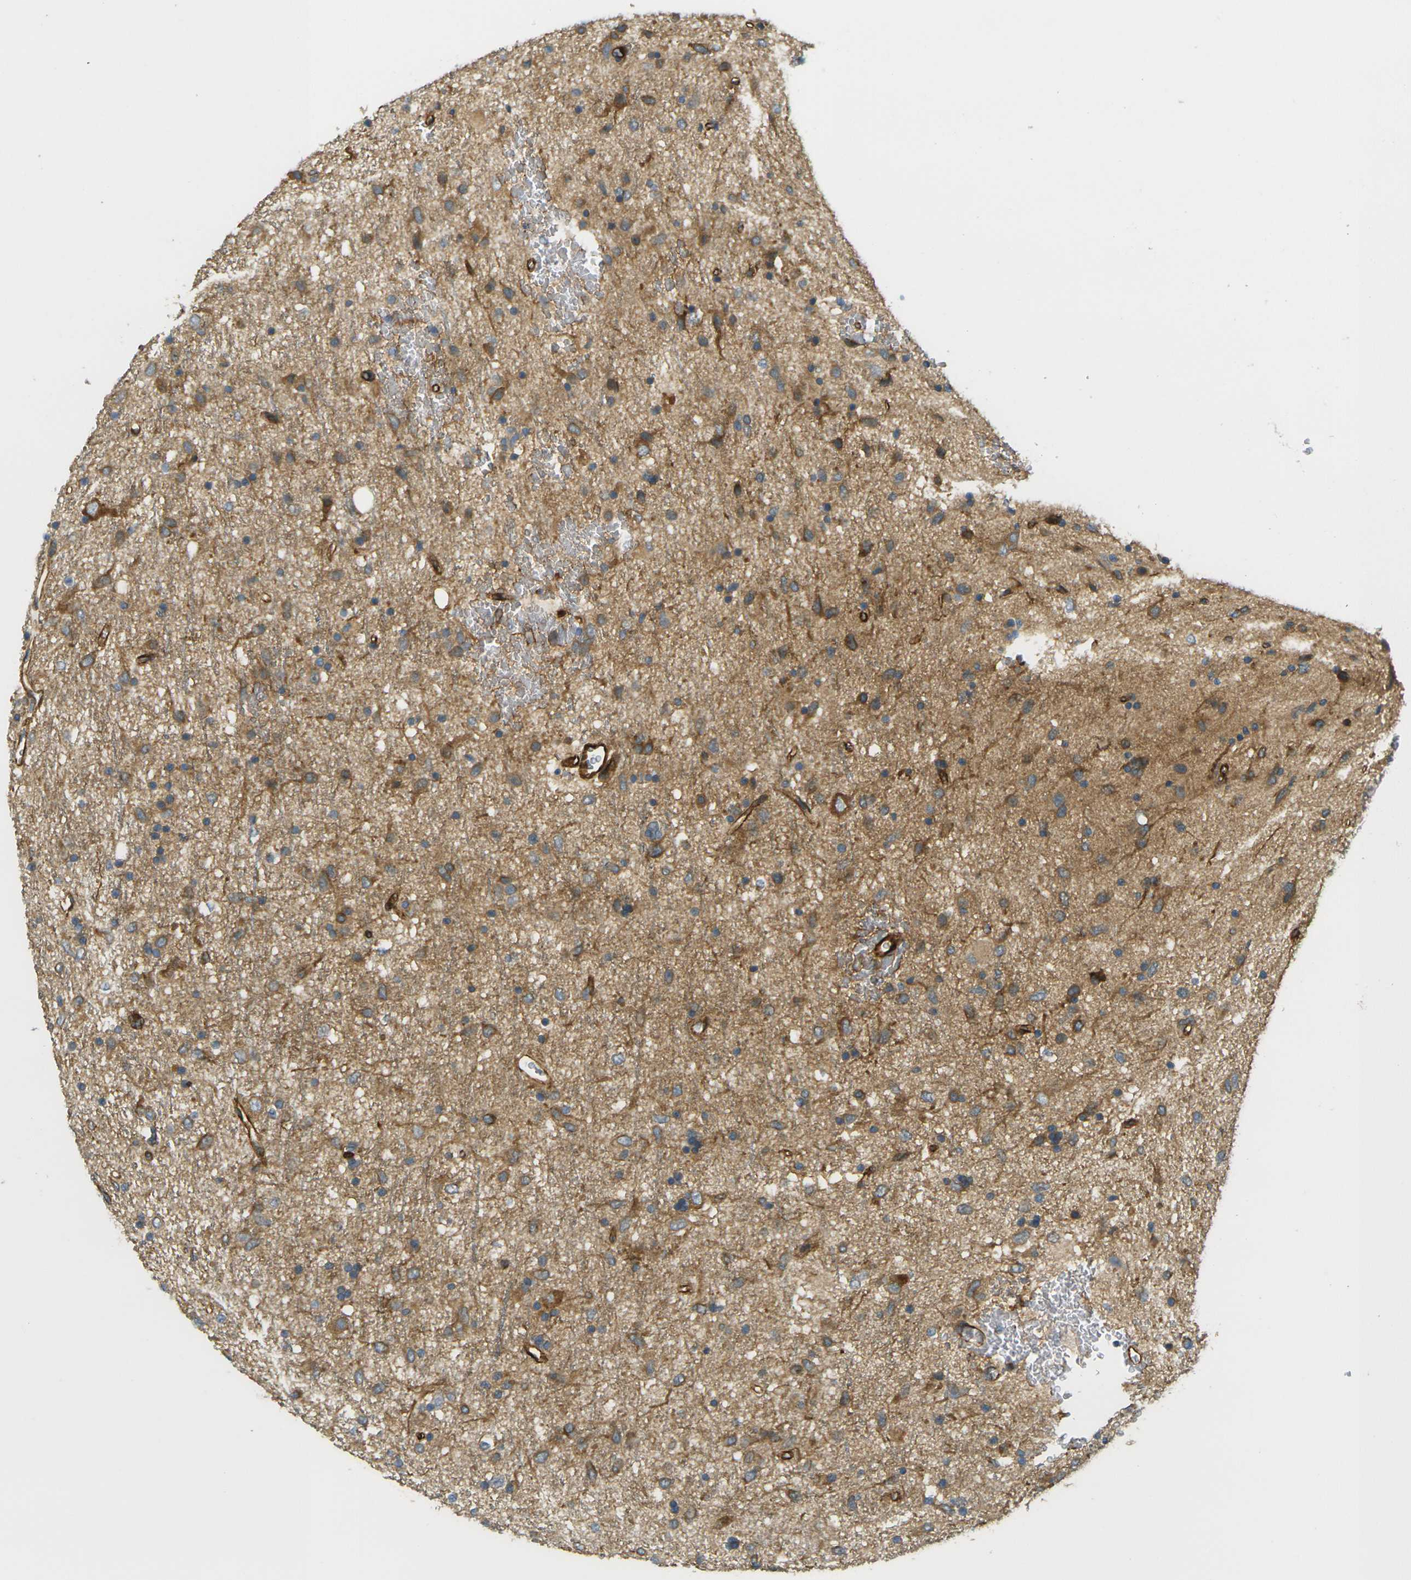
{"staining": {"intensity": "moderate", "quantity": "<25%", "location": "cytoplasmic/membranous"}, "tissue": "glioma", "cell_type": "Tumor cells", "image_type": "cancer", "snomed": [{"axis": "morphology", "description": "Glioma, malignant, Low grade"}, {"axis": "topography", "description": "Brain"}], "caption": "Tumor cells reveal low levels of moderate cytoplasmic/membranous staining in approximately <25% of cells in glioma.", "gene": "CYTH3", "patient": {"sex": "male", "age": 77}}